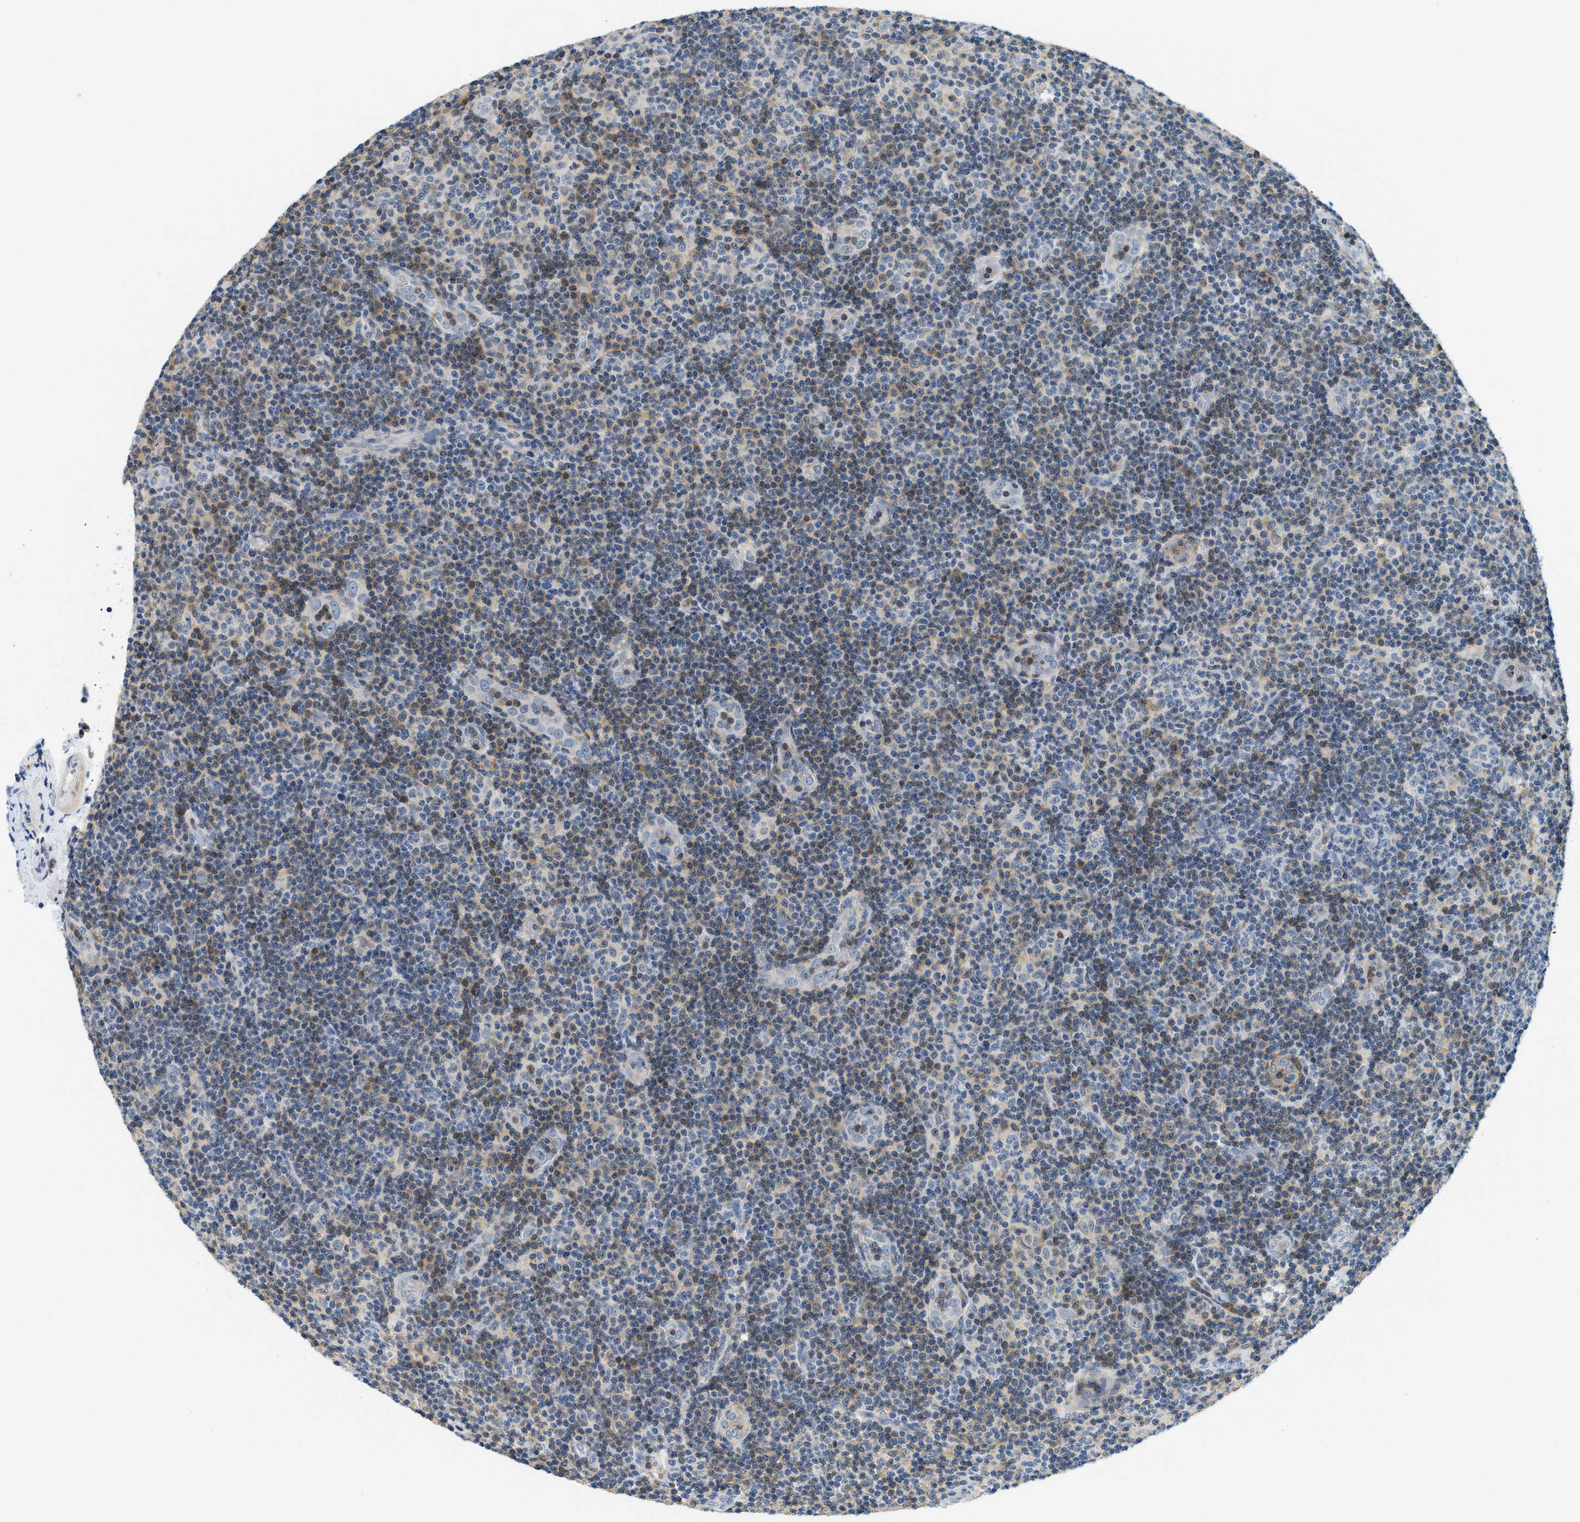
{"staining": {"intensity": "moderate", "quantity": "25%-75%", "location": "cytoplasmic/membranous"}, "tissue": "lymphoma", "cell_type": "Tumor cells", "image_type": "cancer", "snomed": [{"axis": "morphology", "description": "Malignant lymphoma, non-Hodgkin's type, Low grade"}, {"axis": "topography", "description": "Lymph node"}], "caption": "A brown stain shows moderate cytoplasmic/membranous positivity of a protein in human lymphoma tumor cells.", "gene": "RASGRP2", "patient": {"sex": "male", "age": 83}}